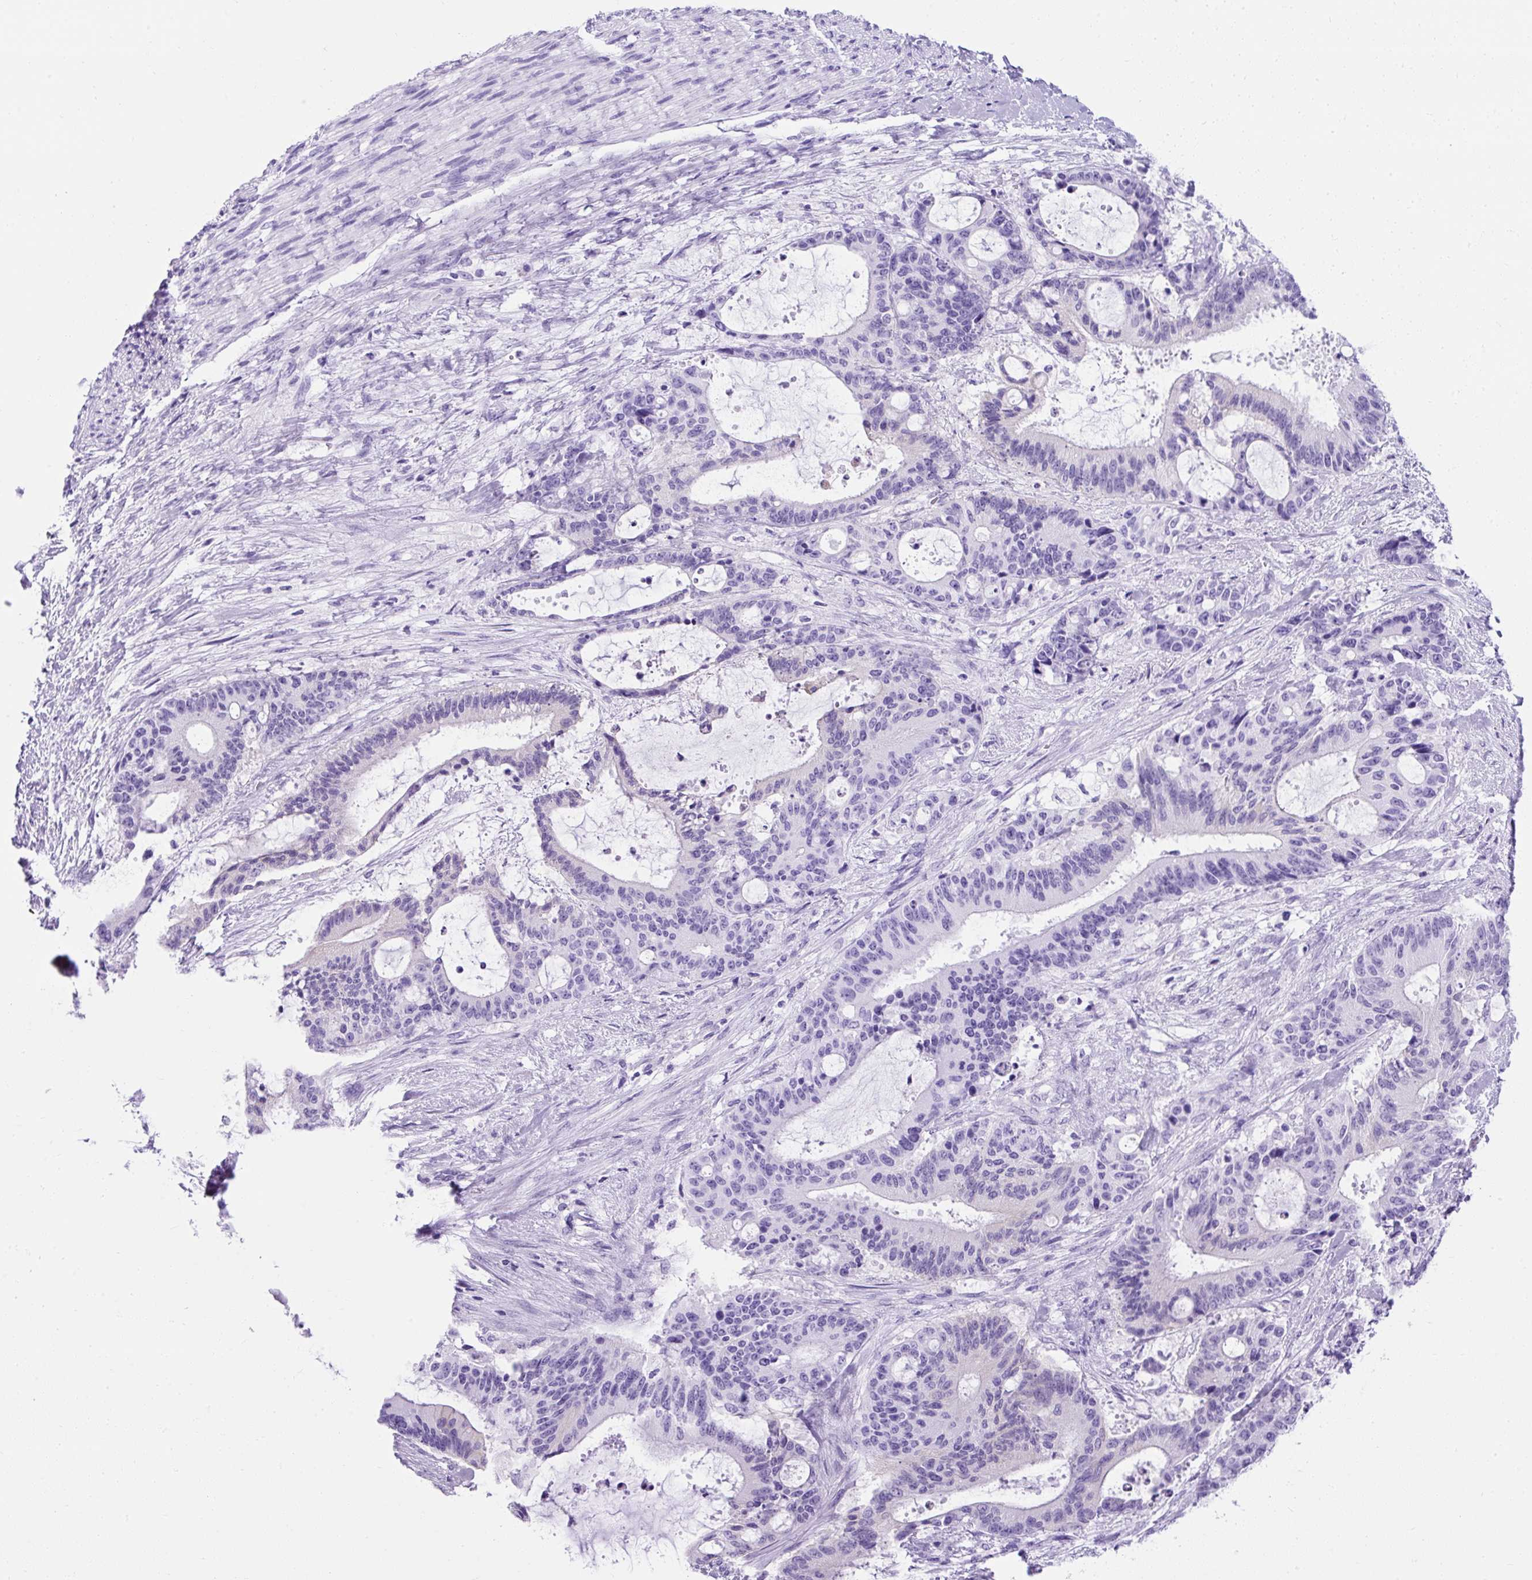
{"staining": {"intensity": "negative", "quantity": "none", "location": "none"}, "tissue": "liver cancer", "cell_type": "Tumor cells", "image_type": "cancer", "snomed": [{"axis": "morphology", "description": "Normal tissue, NOS"}, {"axis": "morphology", "description": "Cholangiocarcinoma"}, {"axis": "topography", "description": "Liver"}, {"axis": "topography", "description": "Peripheral nerve tissue"}], "caption": "DAB immunohistochemical staining of liver cancer (cholangiocarcinoma) shows no significant staining in tumor cells. Brightfield microscopy of immunohistochemistry (IHC) stained with DAB (brown) and hematoxylin (blue), captured at high magnification.", "gene": "KRT12", "patient": {"sex": "female", "age": 73}}